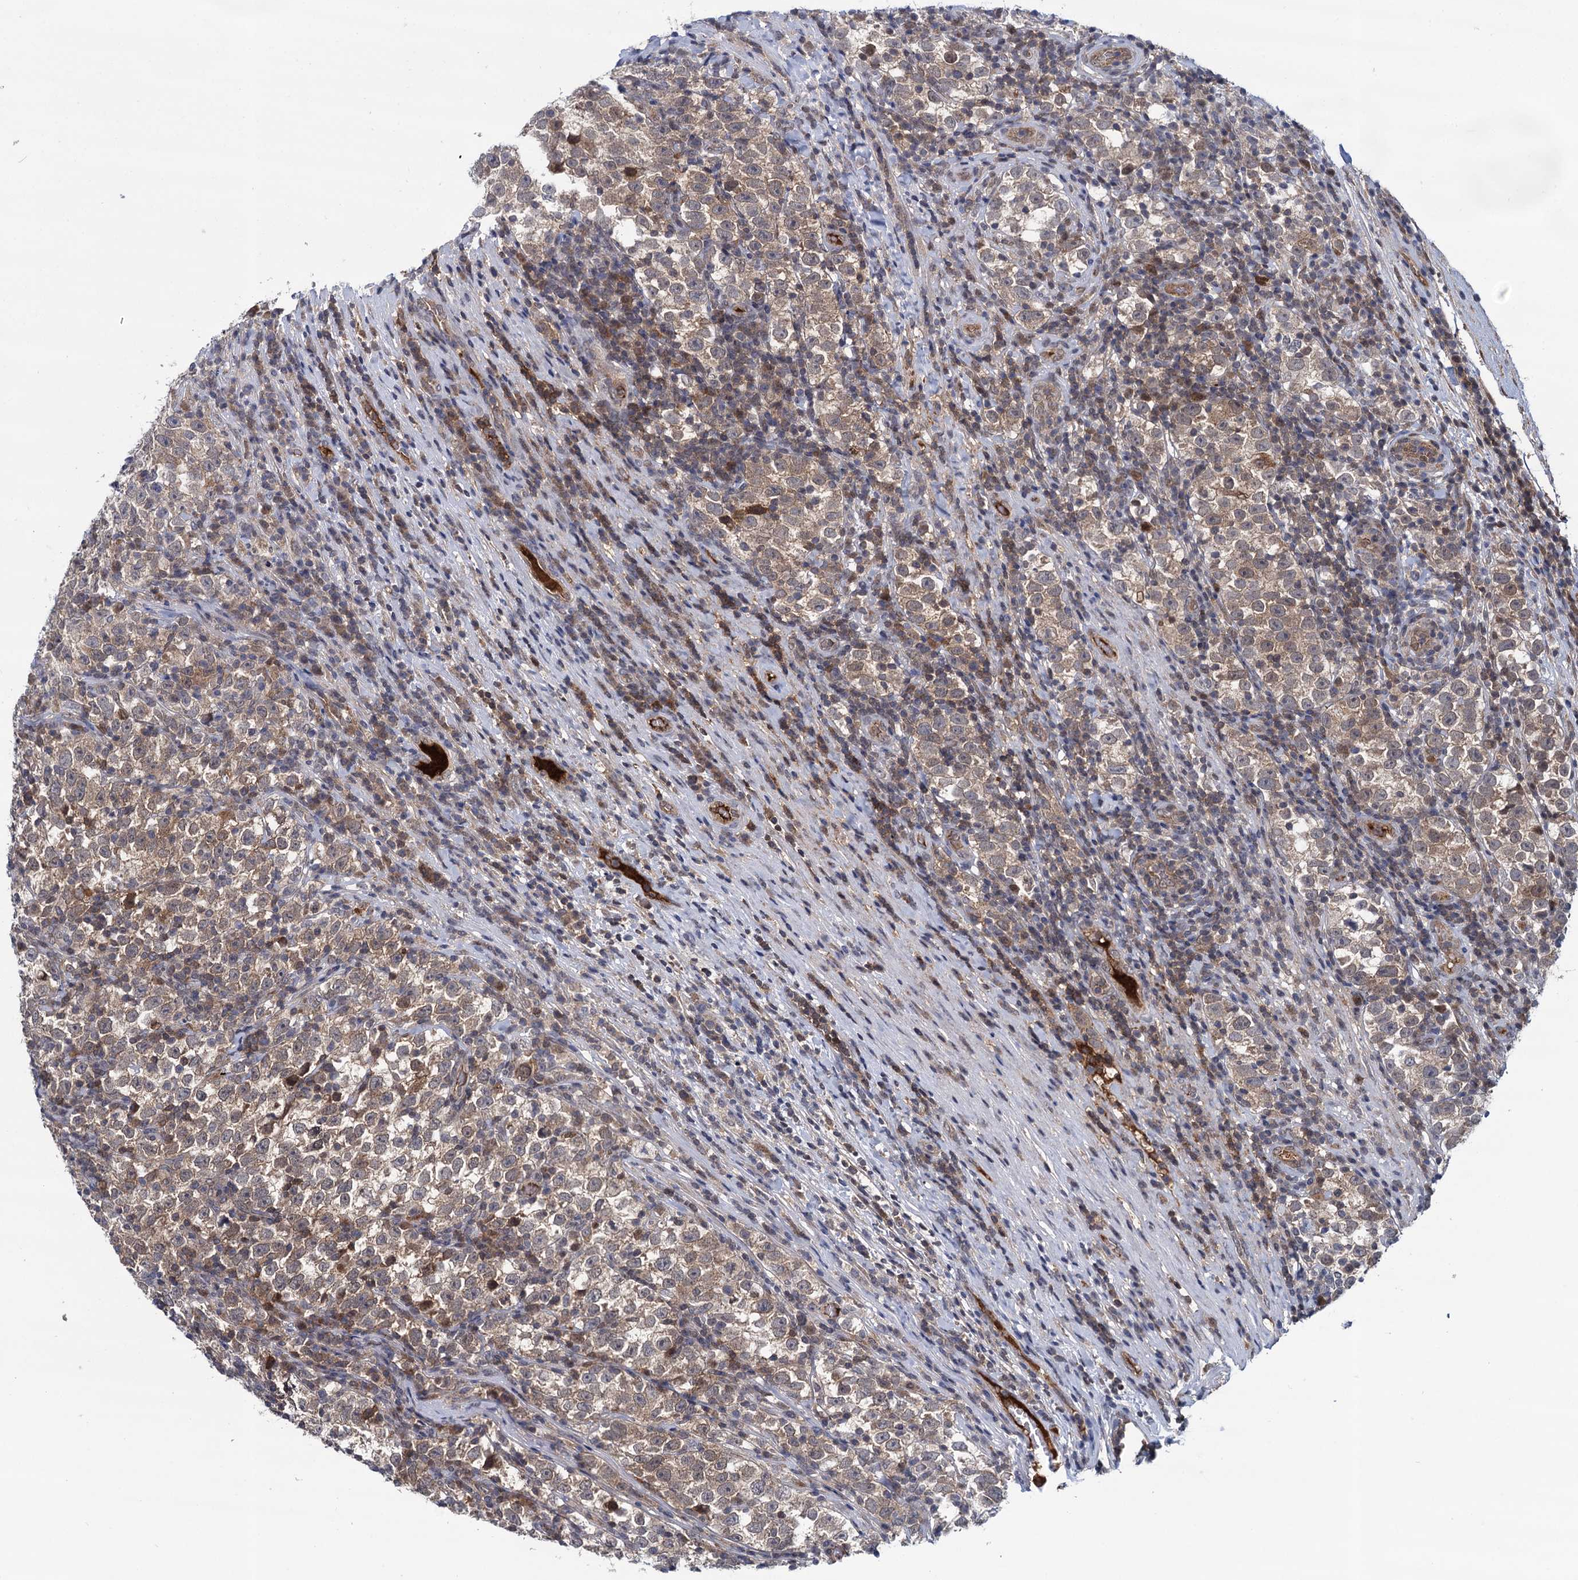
{"staining": {"intensity": "weak", "quantity": ">75%", "location": "cytoplasmic/membranous"}, "tissue": "testis cancer", "cell_type": "Tumor cells", "image_type": "cancer", "snomed": [{"axis": "morphology", "description": "Normal tissue, NOS"}, {"axis": "morphology", "description": "Seminoma, NOS"}, {"axis": "topography", "description": "Testis"}], "caption": "Human seminoma (testis) stained with a brown dye demonstrates weak cytoplasmic/membranous positive expression in approximately >75% of tumor cells.", "gene": "GLO1", "patient": {"sex": "male", "age": 43}}